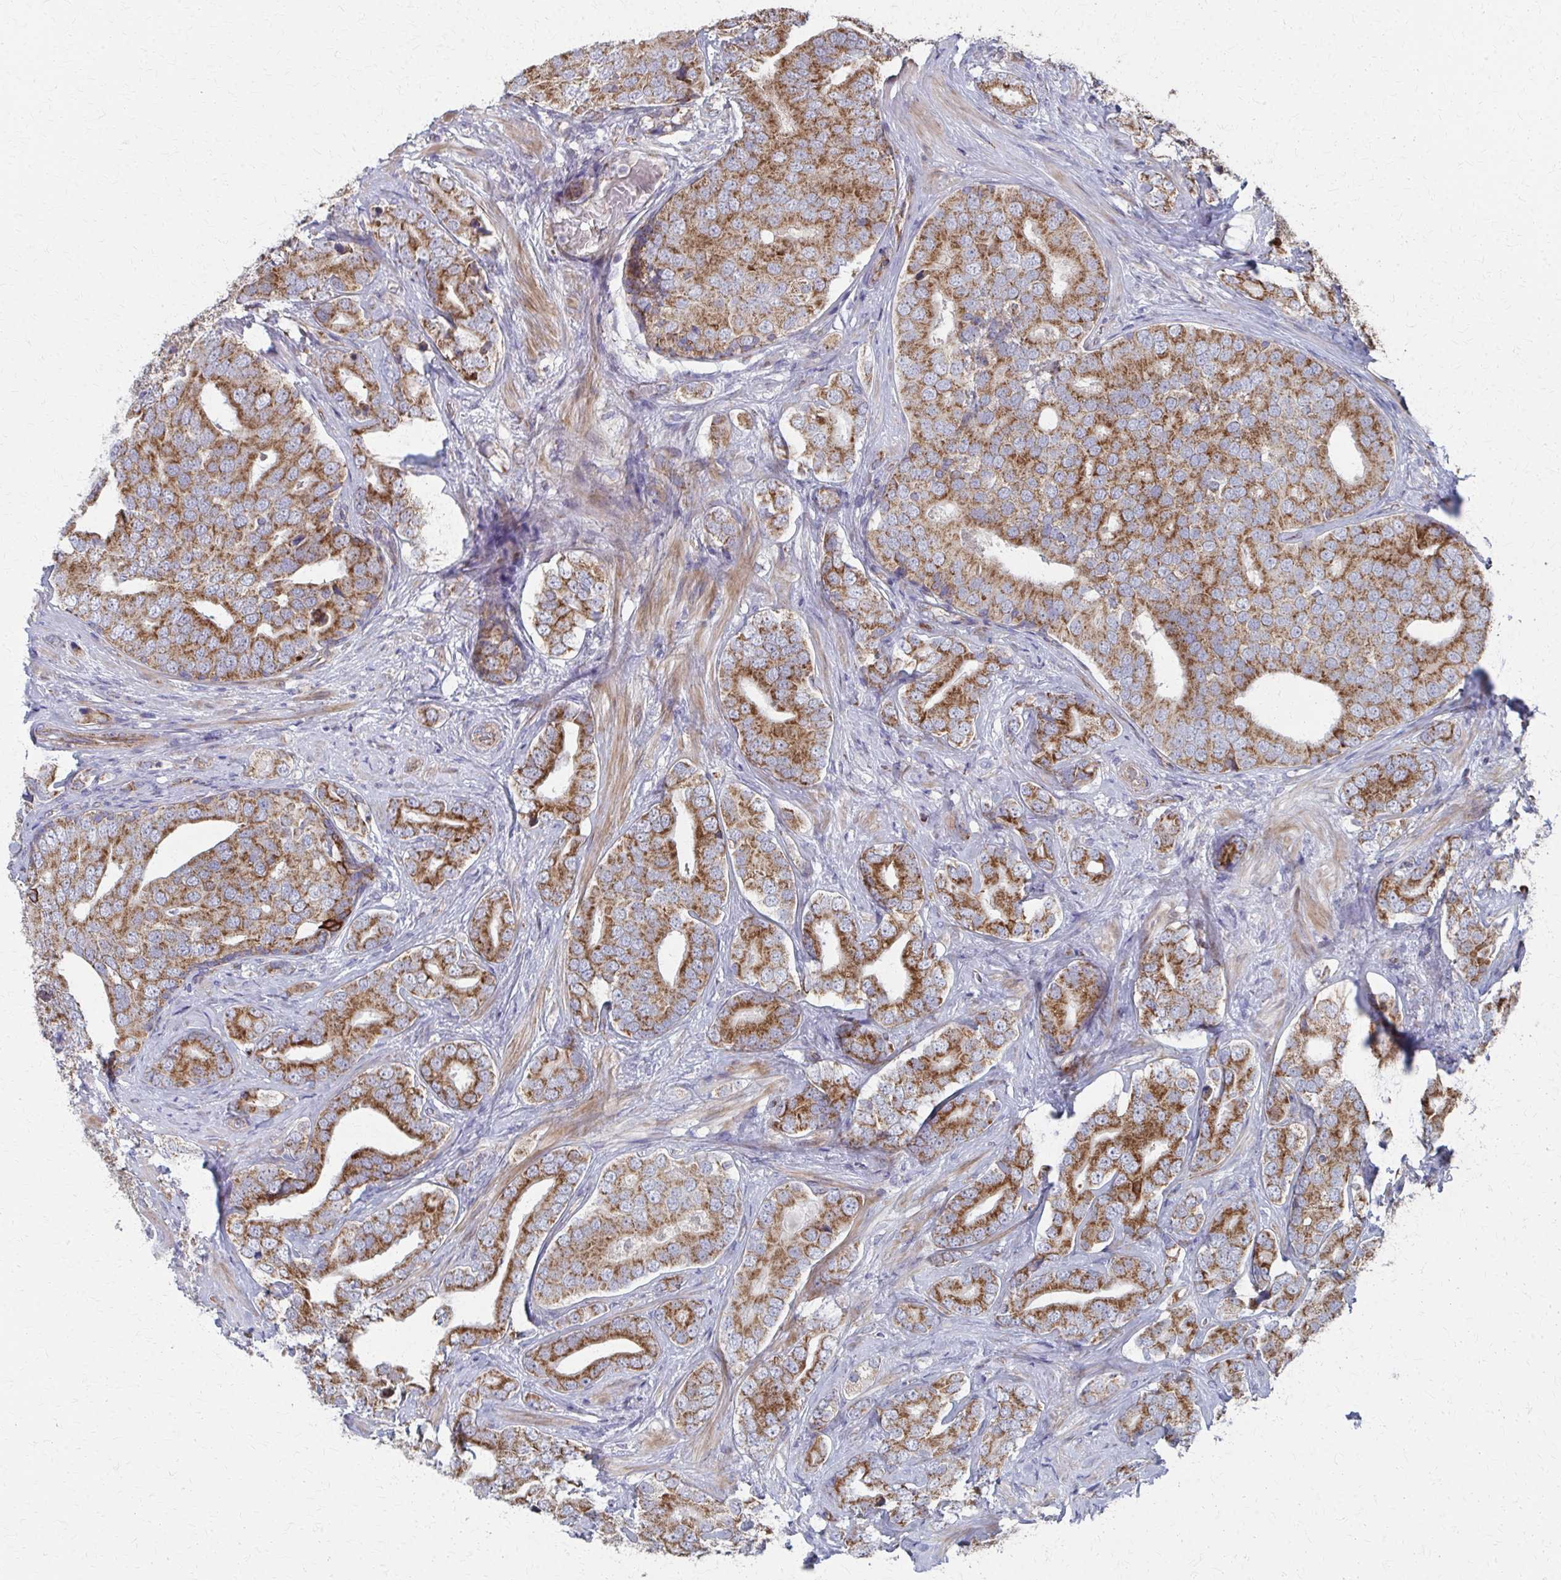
{"staining": {"intensity": "moderate", "quantity": "25%-75%", "location": "cytoplasmic/membranous"}, "tissue": "prostate cancer", "cell_type": "Tumor cells", "image_type": "cancer", "snomed": [{"axis": "morphology", "description": "Adenocarcinoma, High grade"}, {"axis": "topography", "description": "Prostate"}], "caption": "Adenocarcinoma (high-grade) (prostate) stained with immunohistochemistry reveals moderate cytoplasmic/membranous expression in approximately 25%-75% of tumor cells. Nuclei are stained in blue.", "gene": "FAHD1", "patient": {"sex": "male", "age": 62}}